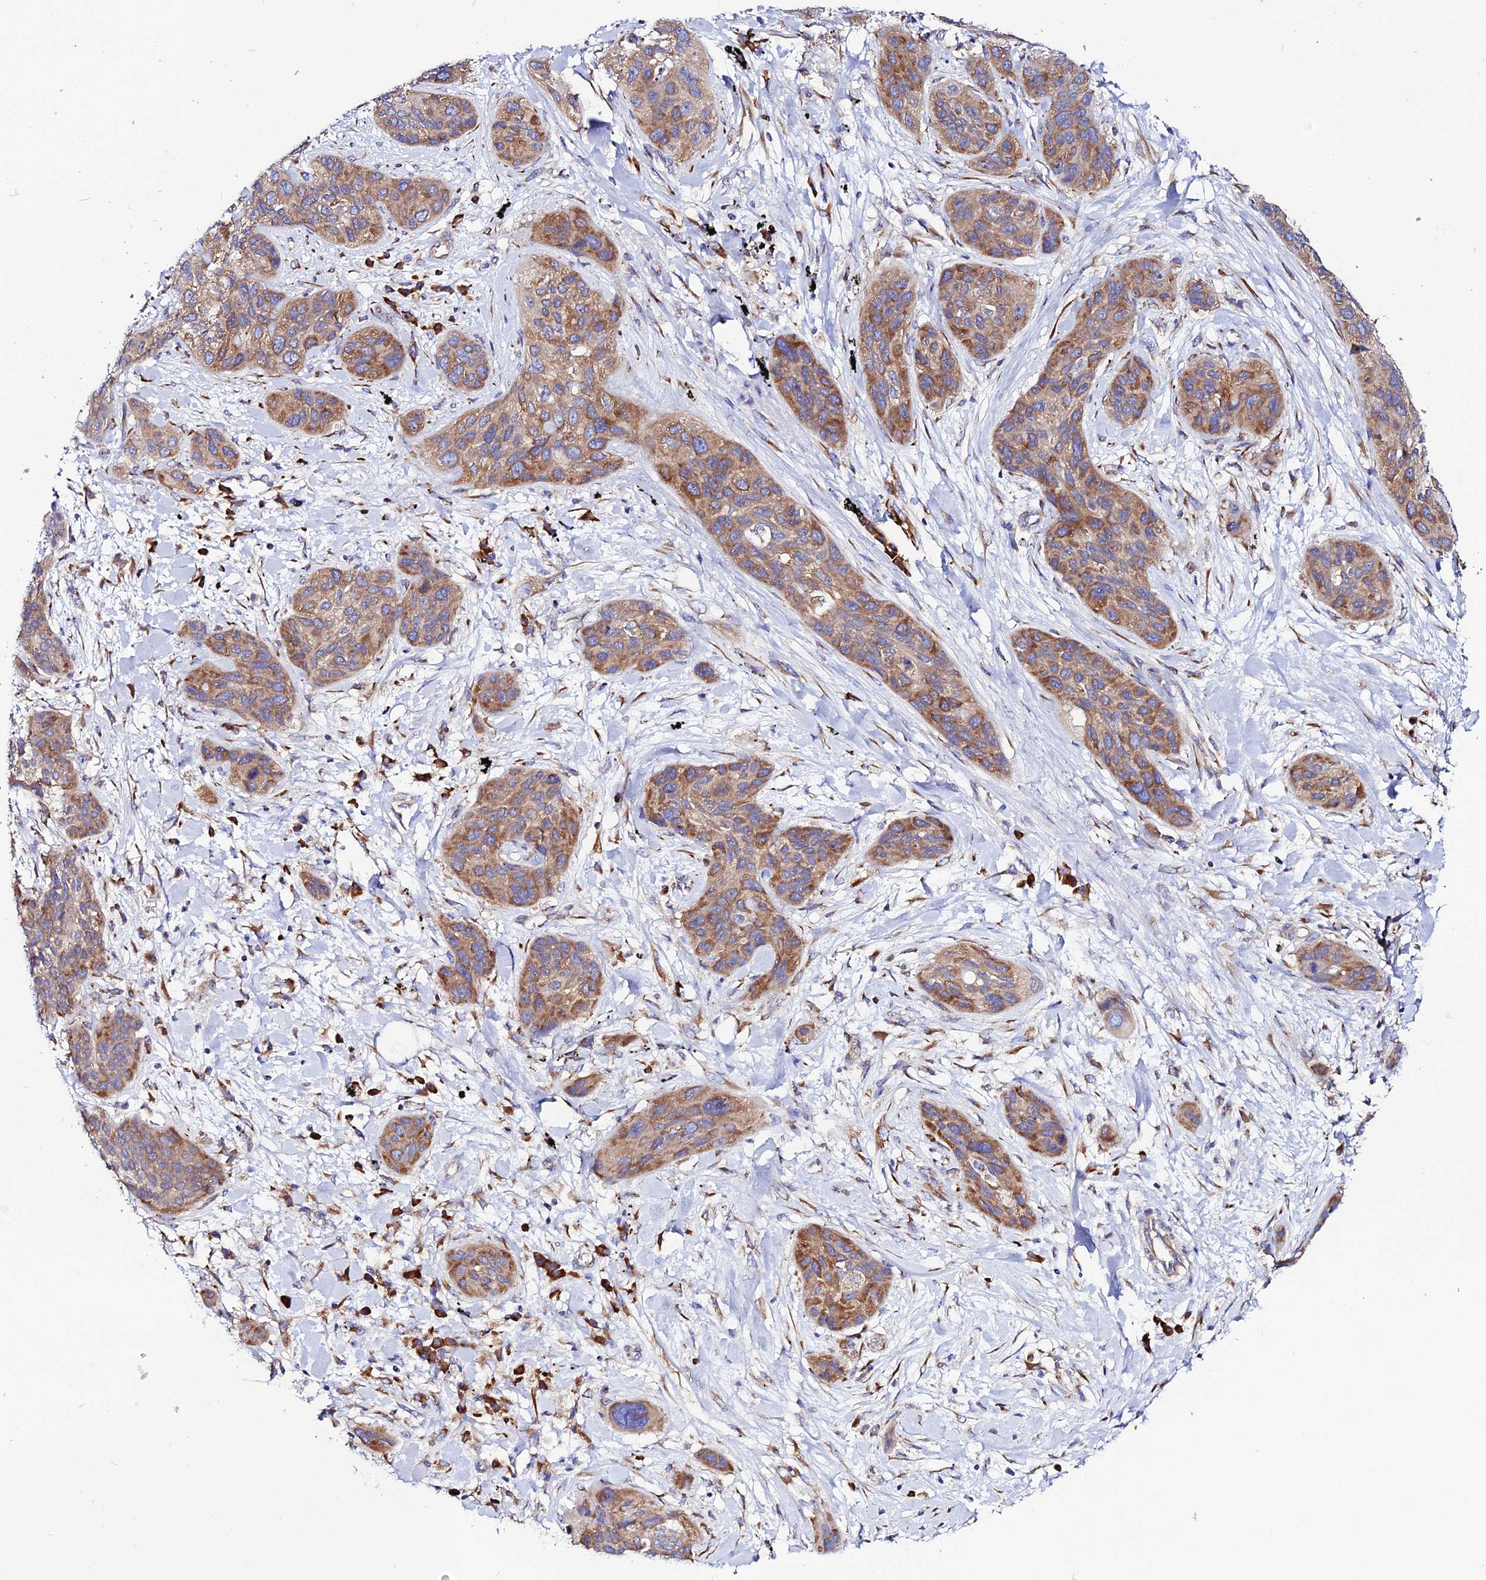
{"staining": {"intensity": "moderate", "quantity": ">75%", "location": "cytoplasmic/membranous"}, "tissue": "lung cancer", "cell_type": "Tumor cells", "image_type": "cancer", "snomed": [{"axis": "morphology", "description": "Squamous cell carcinoma, NOS"}, {"axis": "topography", "description": "Lung"}], "caption": "There is medium levels of moderate cytoplasmic/membranous positivity in tumor cells of squamous cell carcinoma (lung), as demonstrated by immunohistochemical staining (brown color).", "gene": "EEF1G", "patient": {"sex": "female", "age": 70}}